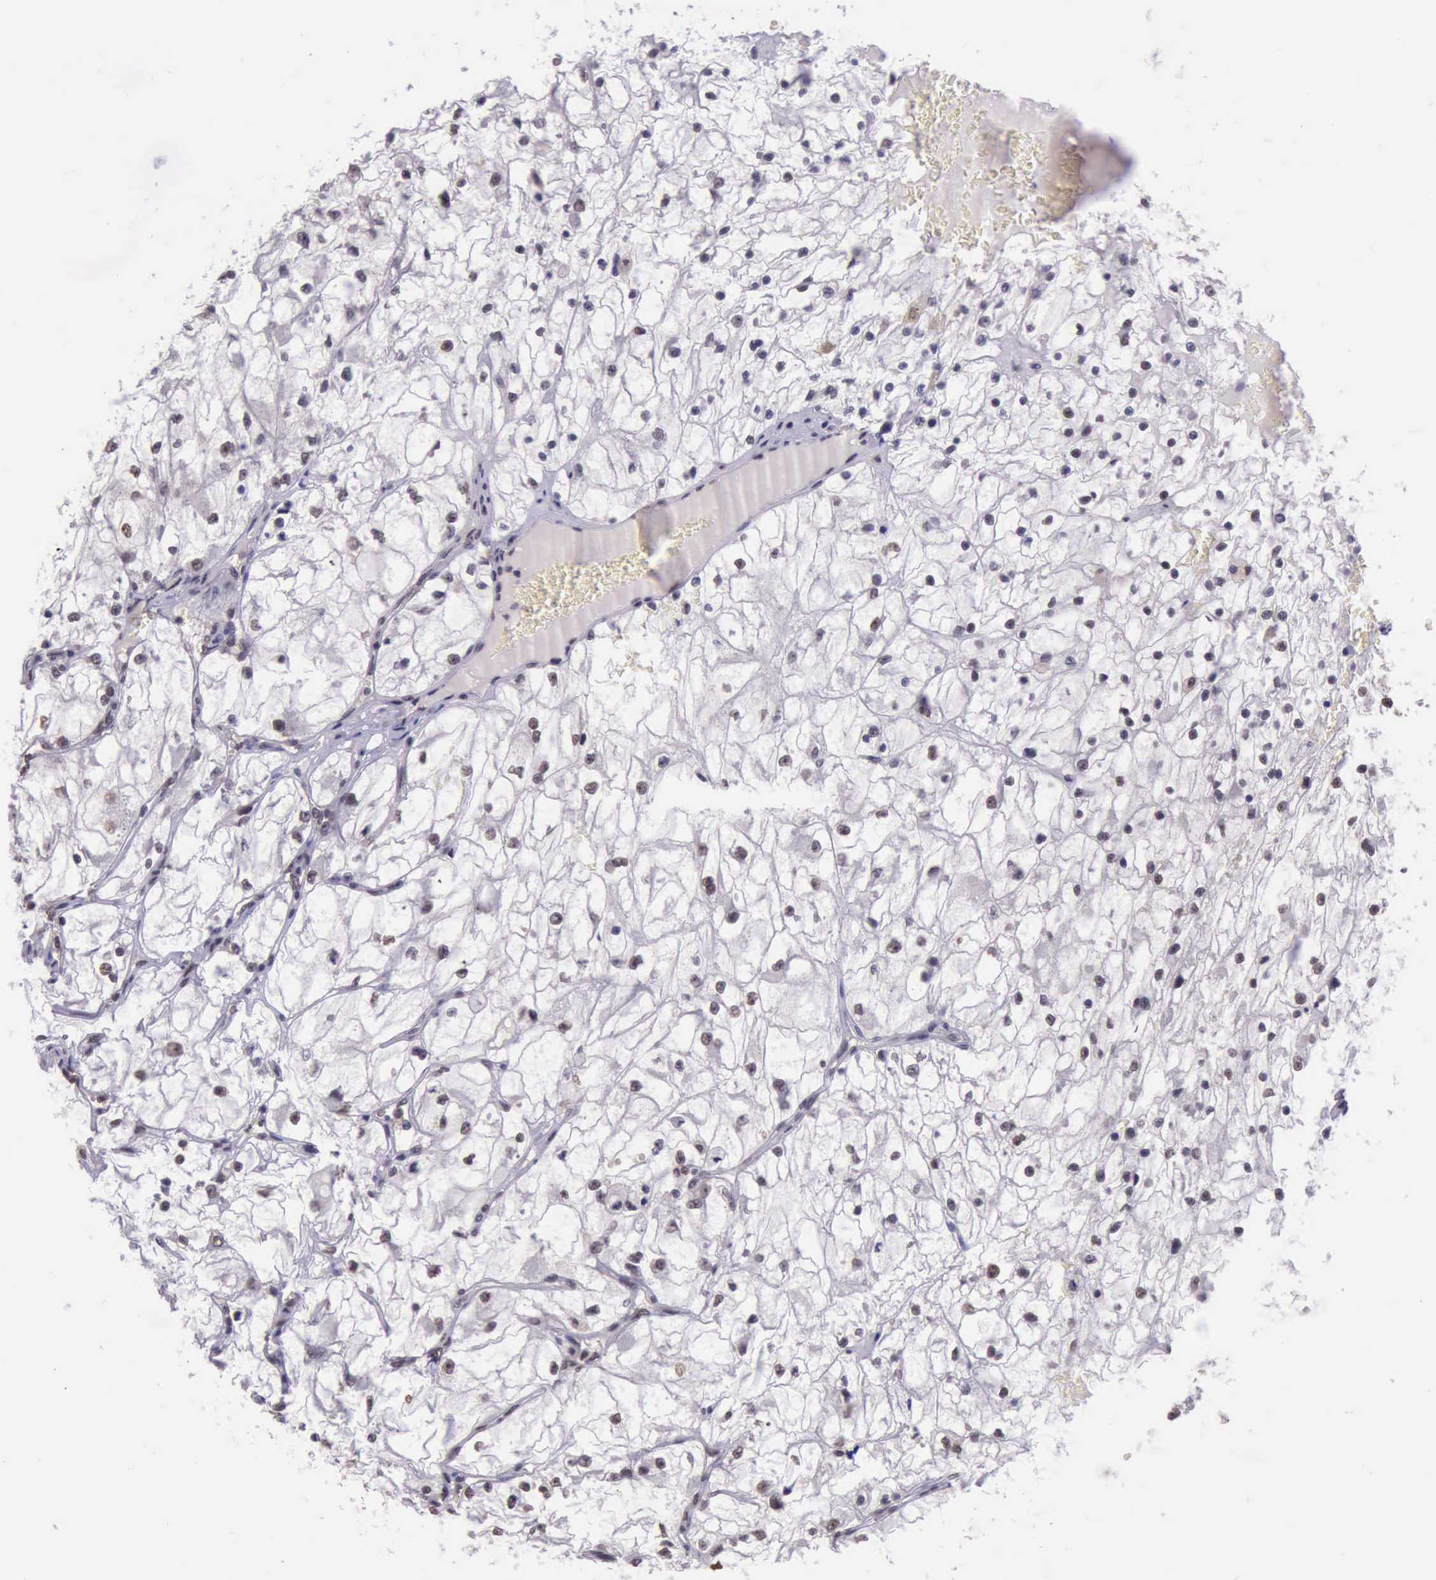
{"staining": {"intensity": "weak", "quantity": ">75%", "location": "nuclear"}, "tissue": "renal cancer", "cell_type": "Tumor cells", "image_type": "cancer", "snomed": [{"axis": "morphology", "description": "Adenocarcinoma, NOS"}, {"axis": "topography", "description": "Kidney"}], "caption": "A brown stain highlights weak nuclear positivity of a protein in renal cancer (adenocarcinoma) tumor cells.", "gene": "PRPF39", "patient": {"sex": "male", "age": 61}}